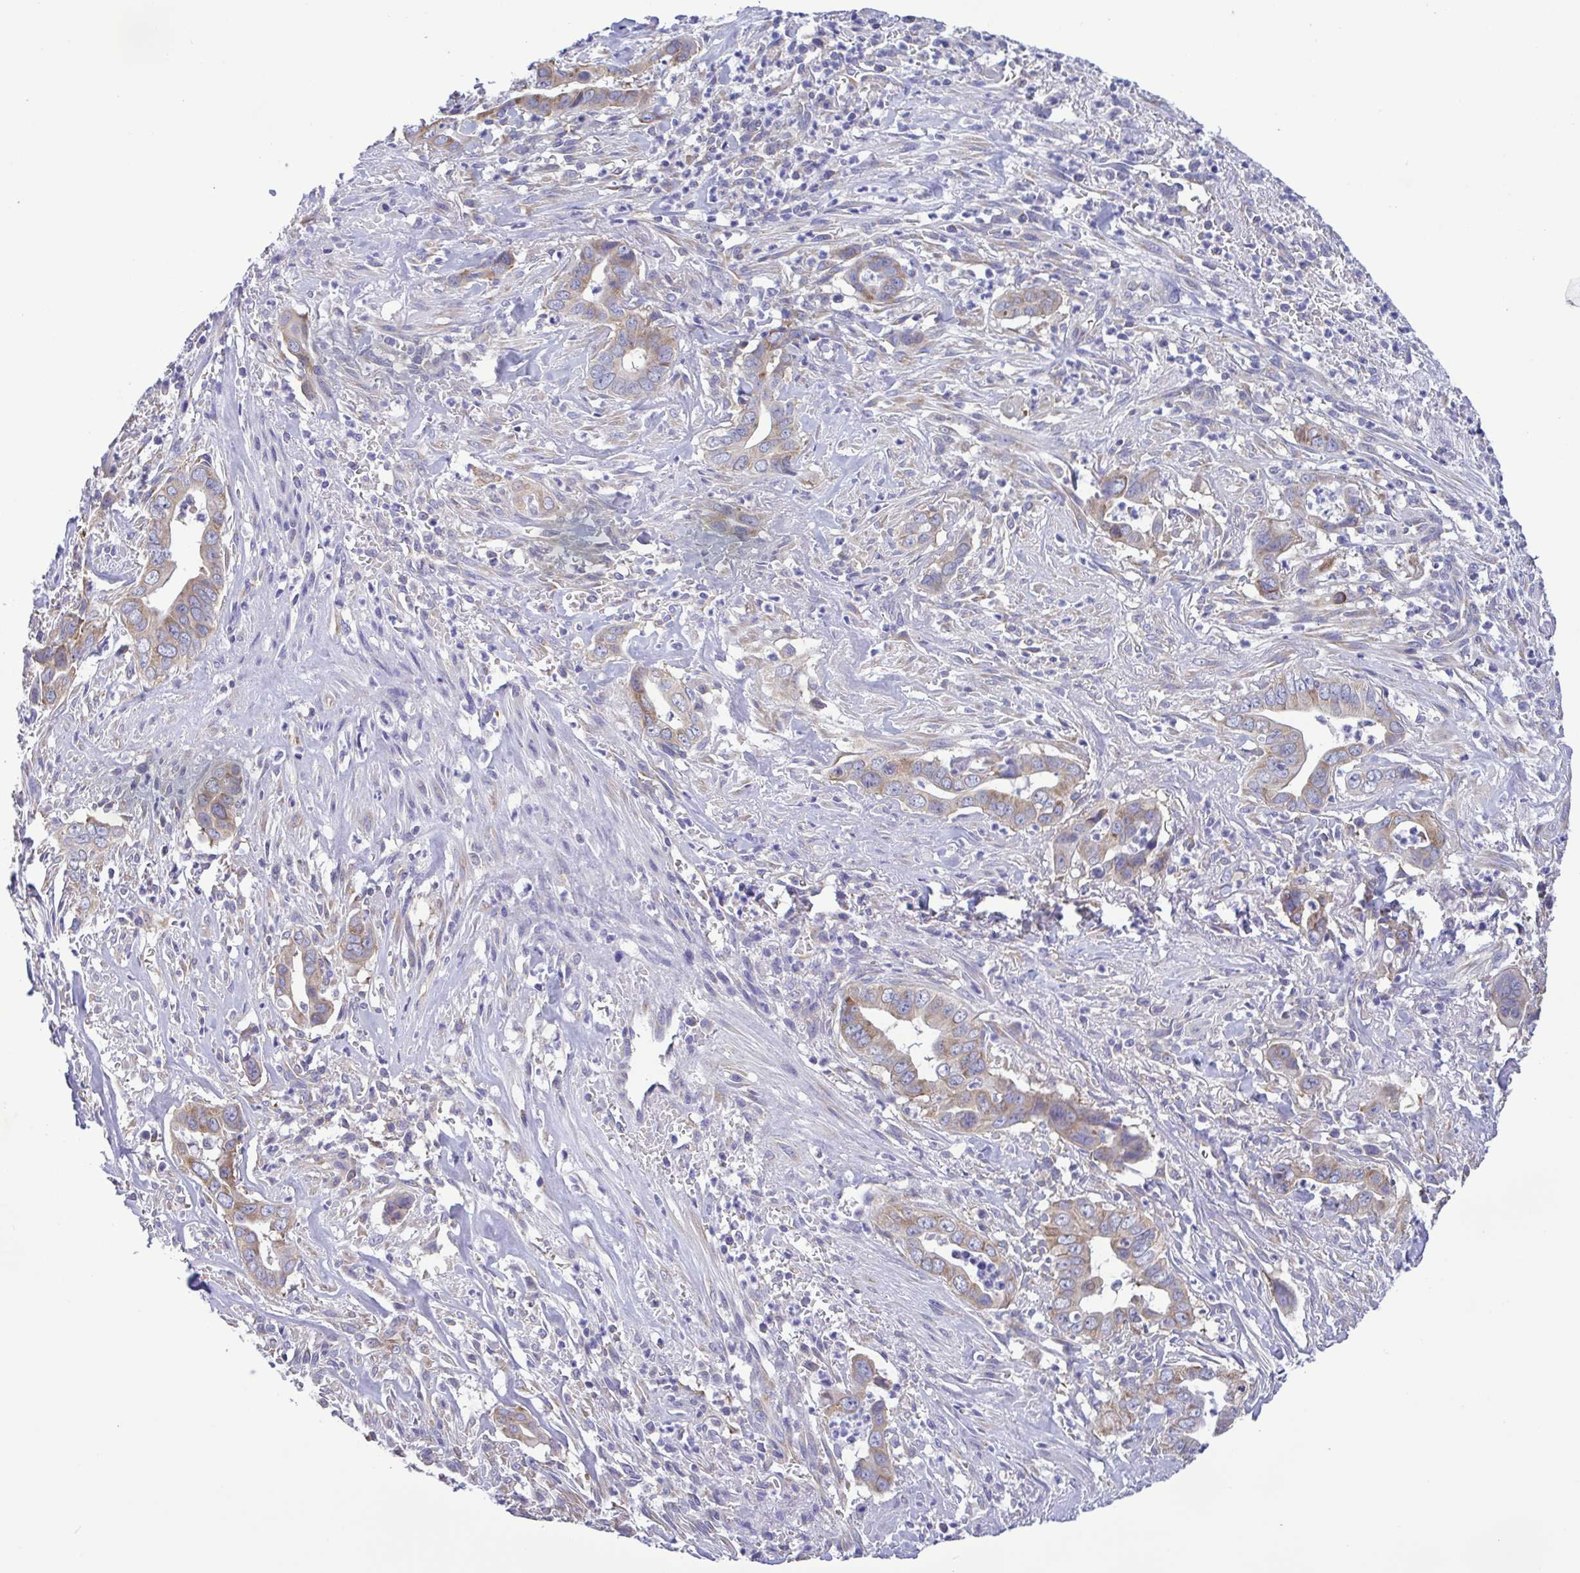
{"staining": {"intensity": "weak", "quantity": ">75%", "location": "cytoplasmic/membranous"}, "tissue": "liver cancer", "cell_type": "Tumor cells", "image_type": "cancer", "snomed": [{"axis": "morphology", "description": "Cholangiocarcinoma"}, {"axis": "topography", "description": "Liver"}], "caption": "Liver cancer (cholangiocarcinoma) was stained to show a protein in brown. There is low levels of weak cytoplasmic/membranous staining in about >75% of tumor cells.", "gene": "TNNI3", "patient": {"sex": "female", "age": 79}}